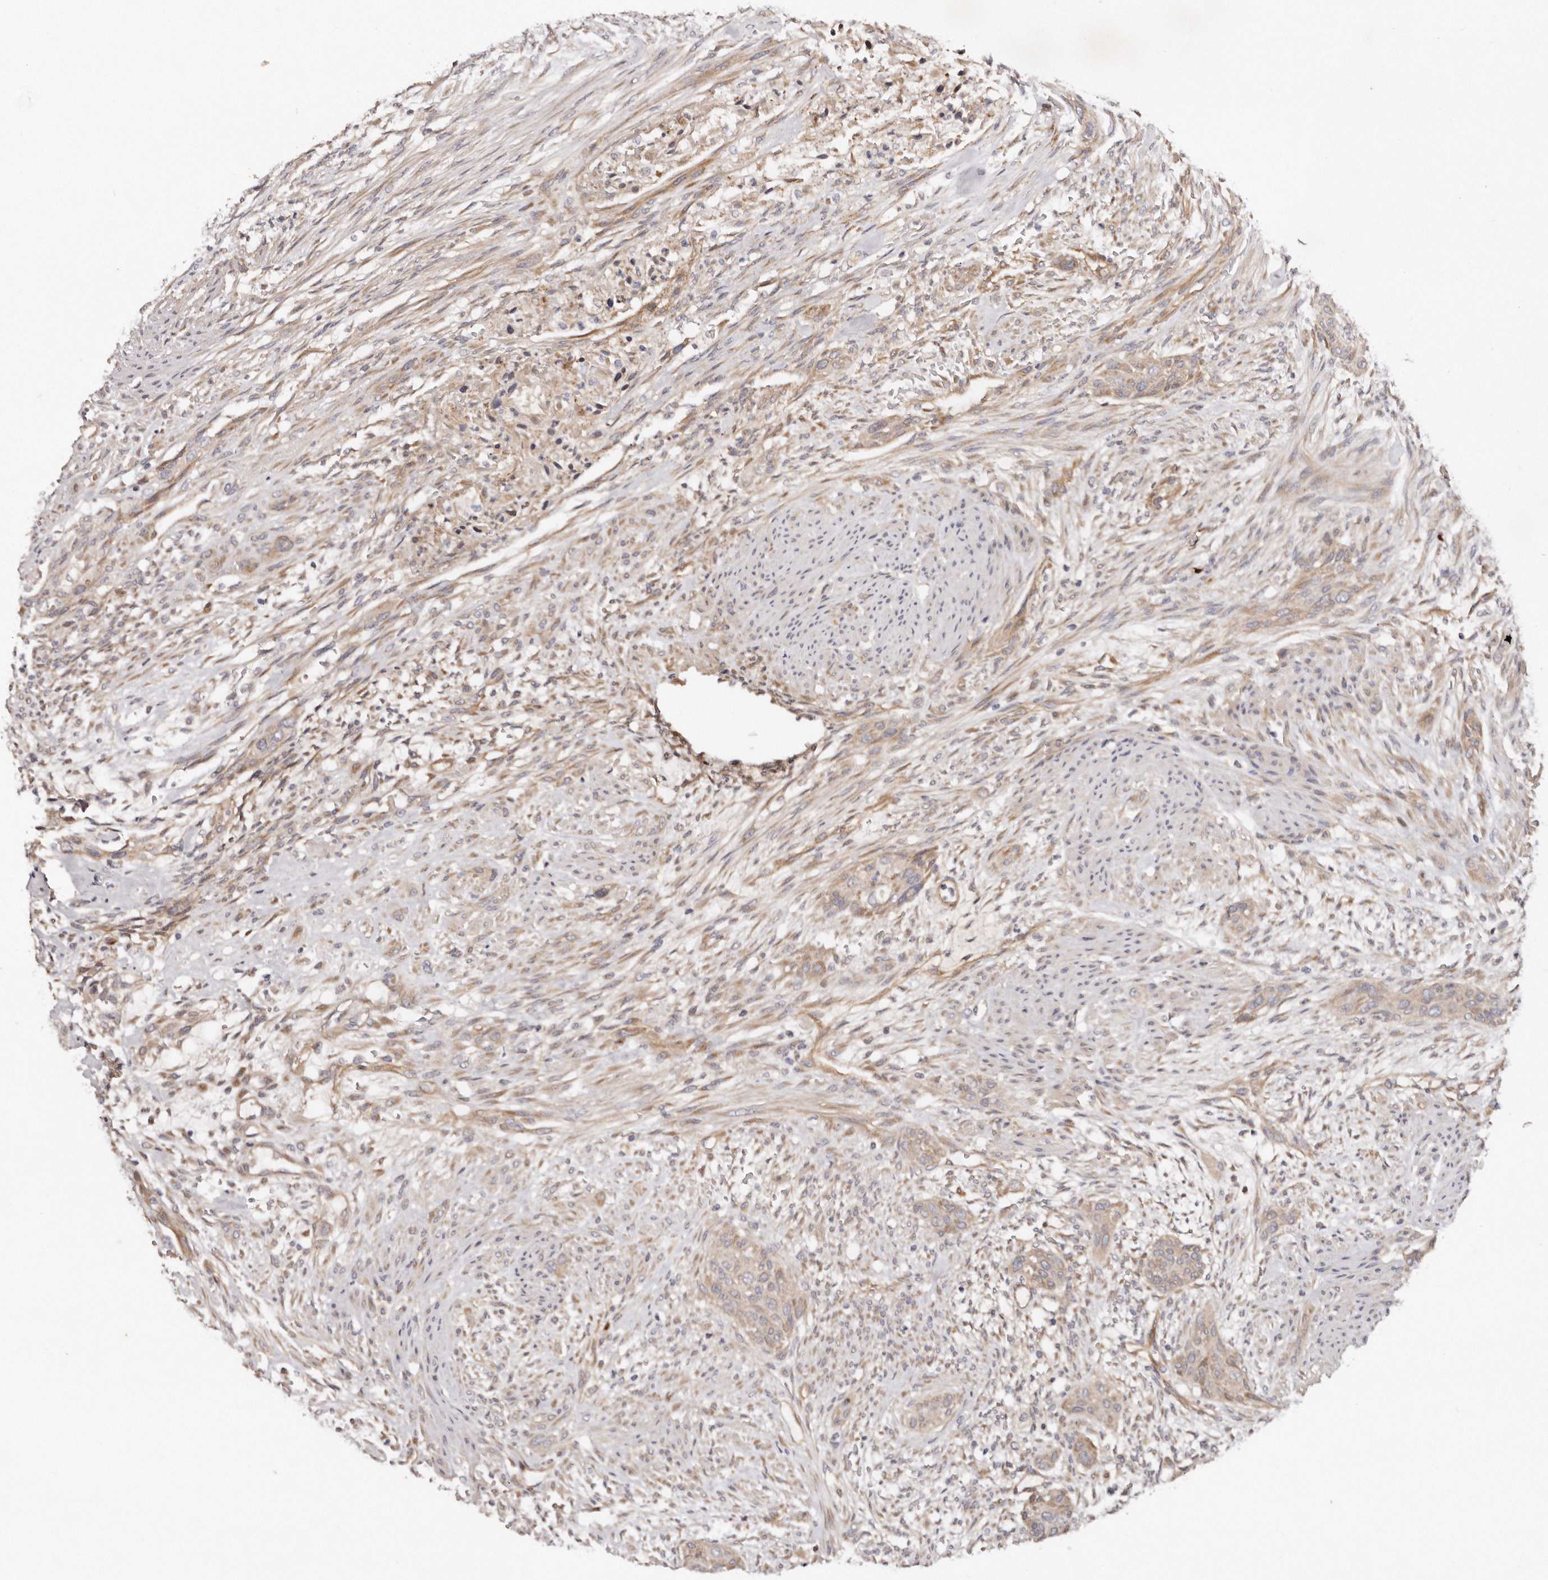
{"staining": {"intensity": "moderate", "quantity": "25%-75%", "location": "cytoplasmic/membranous"}, "tissue": "urothelial cancer", "cell_type": "Tumor cells", "image_type": "cancer", "snomed": [{"axis": "morphology", "description": "Urothelial carcinoma, High grade"}, {"axis": "topography", "description": "Urinary bladder"}], "caption": "This image demonstrates urothelial cancer stained with IHC to label a protein in brown. The cytoplasmic/membranous of tumor cells show moderate positivity for the protein. Nuclei are counter-stained blue.", "gene": "DACT2", "patient": {"sex": "male", "age": 35}}